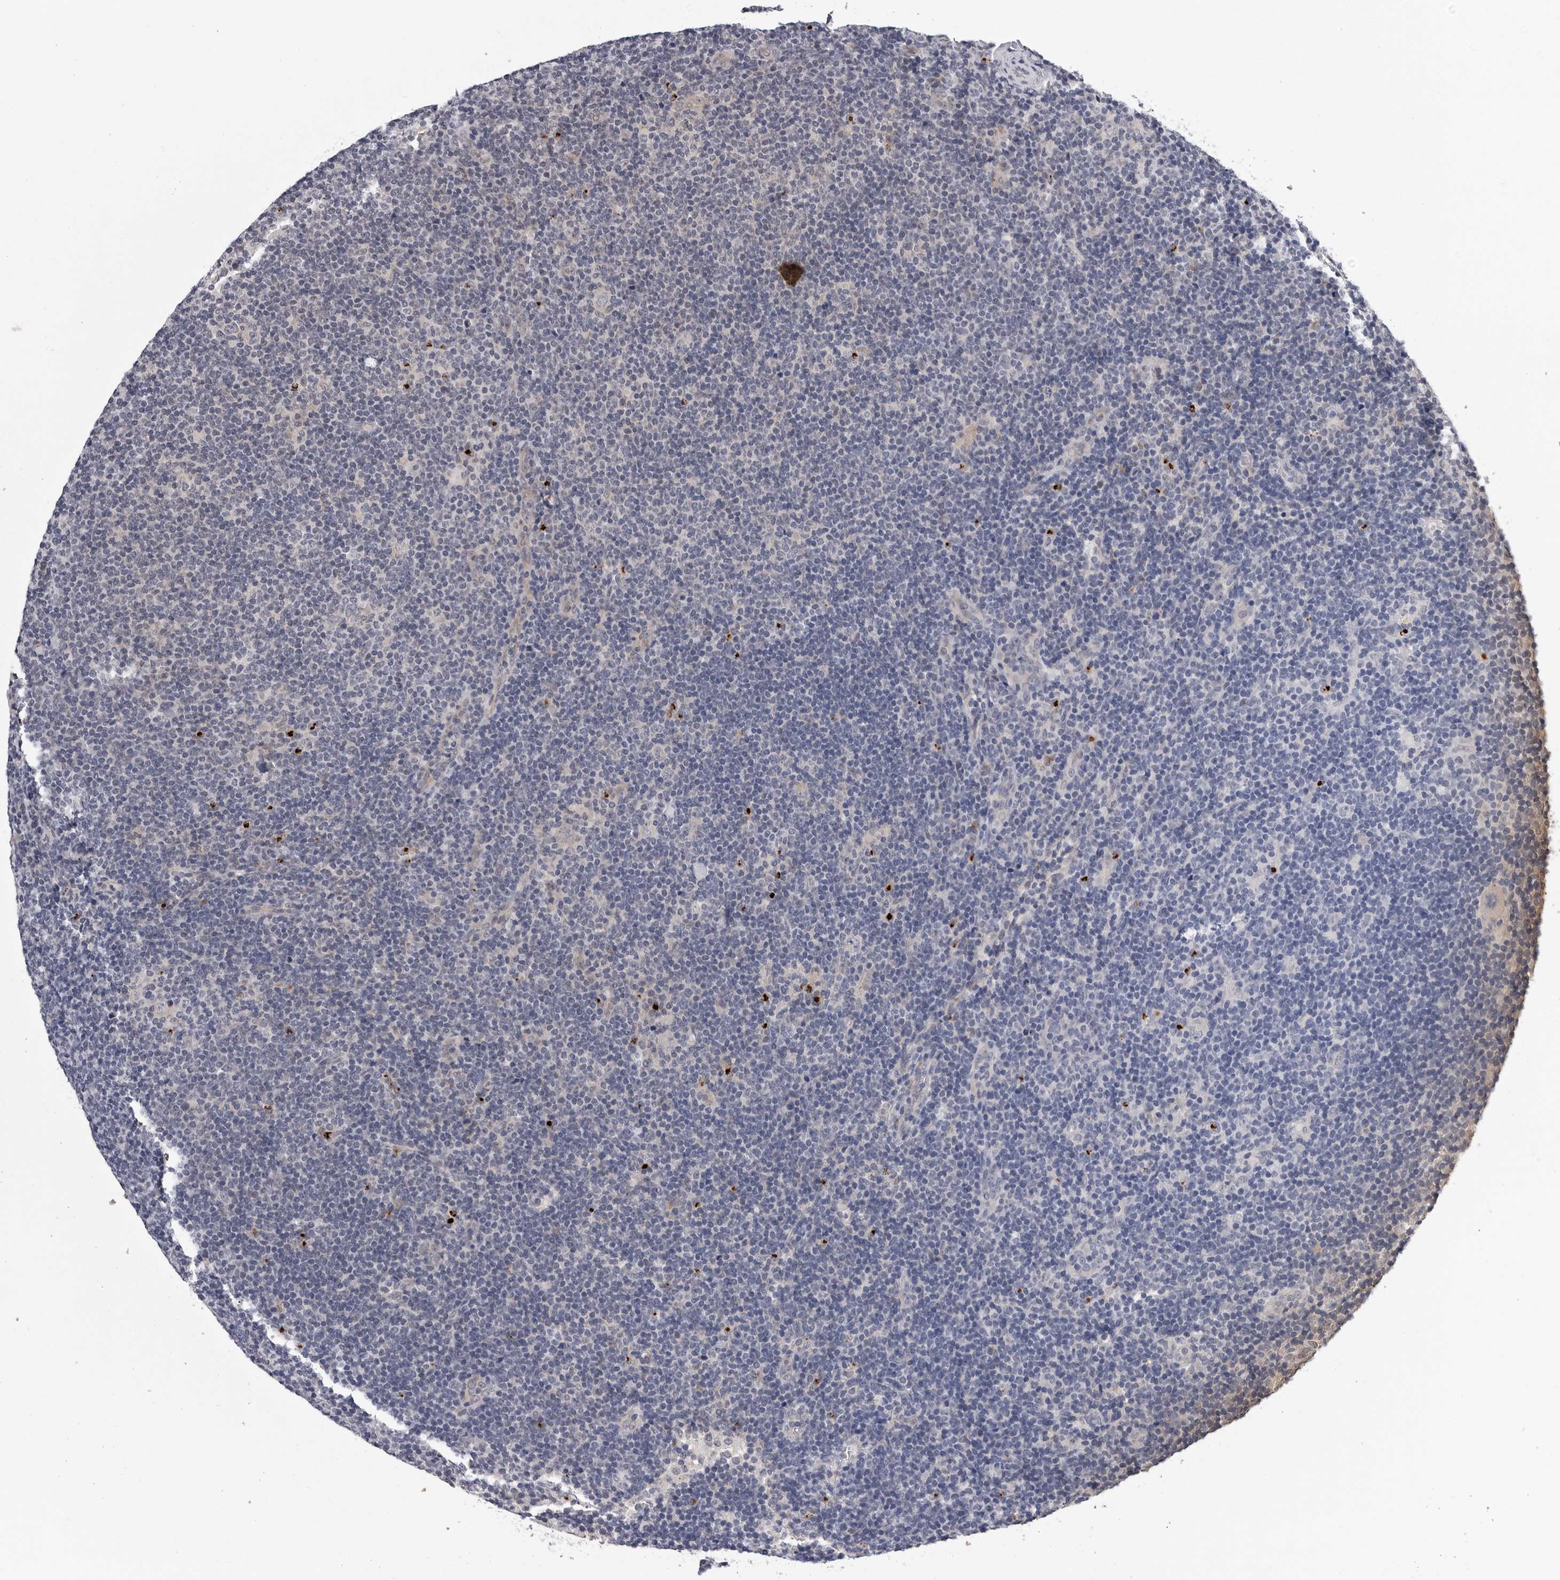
{"staining": {"intensity": "weak", "quantity": "25%-75%", "location": "cytoplasmic/membranous"}, "tissue": "lymphoma", "cell_type": "Tumor cells", "image_type": "cancer", "snomed": [{"axis": "morphology", "description": "Hodgkin's disease, NOS"}, {"axis": "topography", "description": "Lymph node"}], "caption": "Weak cytoplasmic/membranous expression for a protein is seen in approximately 25%-75% of tumor cells of Hodgkin's disease using IHC.", "gene": "KIAA1614", "patient": {"sex": "female", "age": 57}}